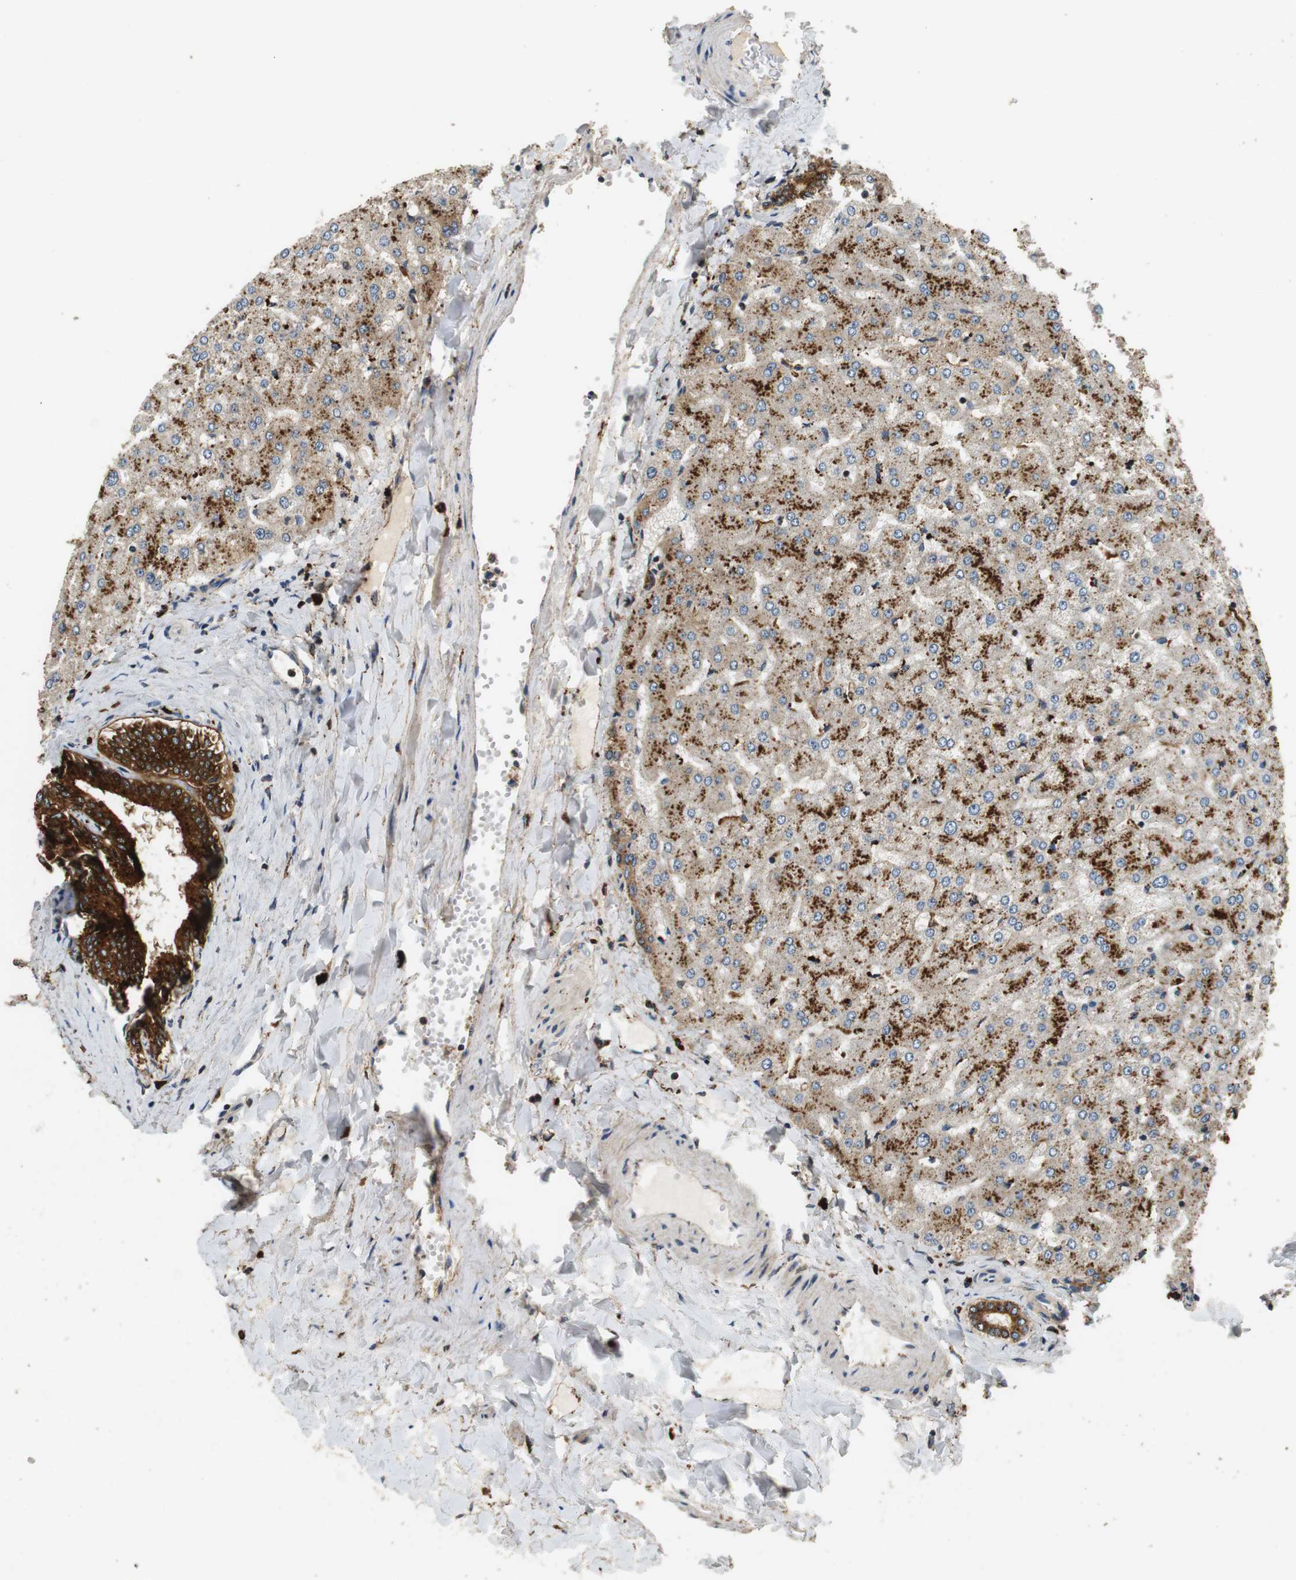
{"staining": {"intensity": "strong", "quantity": ">75%", "location": "cytoplasmic/membranous"}, "tissue": "liver", "cell_type": "Cholangiocytes", "image_type": "normal", "snomed": [{"axis": "morphology", "description": "Normal tissue, NOS"}, {"axis": "topography", "description": "Liver"}], "caption": "Protein staining reveals strong cytoplasmic/membranous positivity in about >75% of cholangiocytes in normal liver.", "gene": "TXNRD1", "patient": {"sex": "female", "age": 32}}